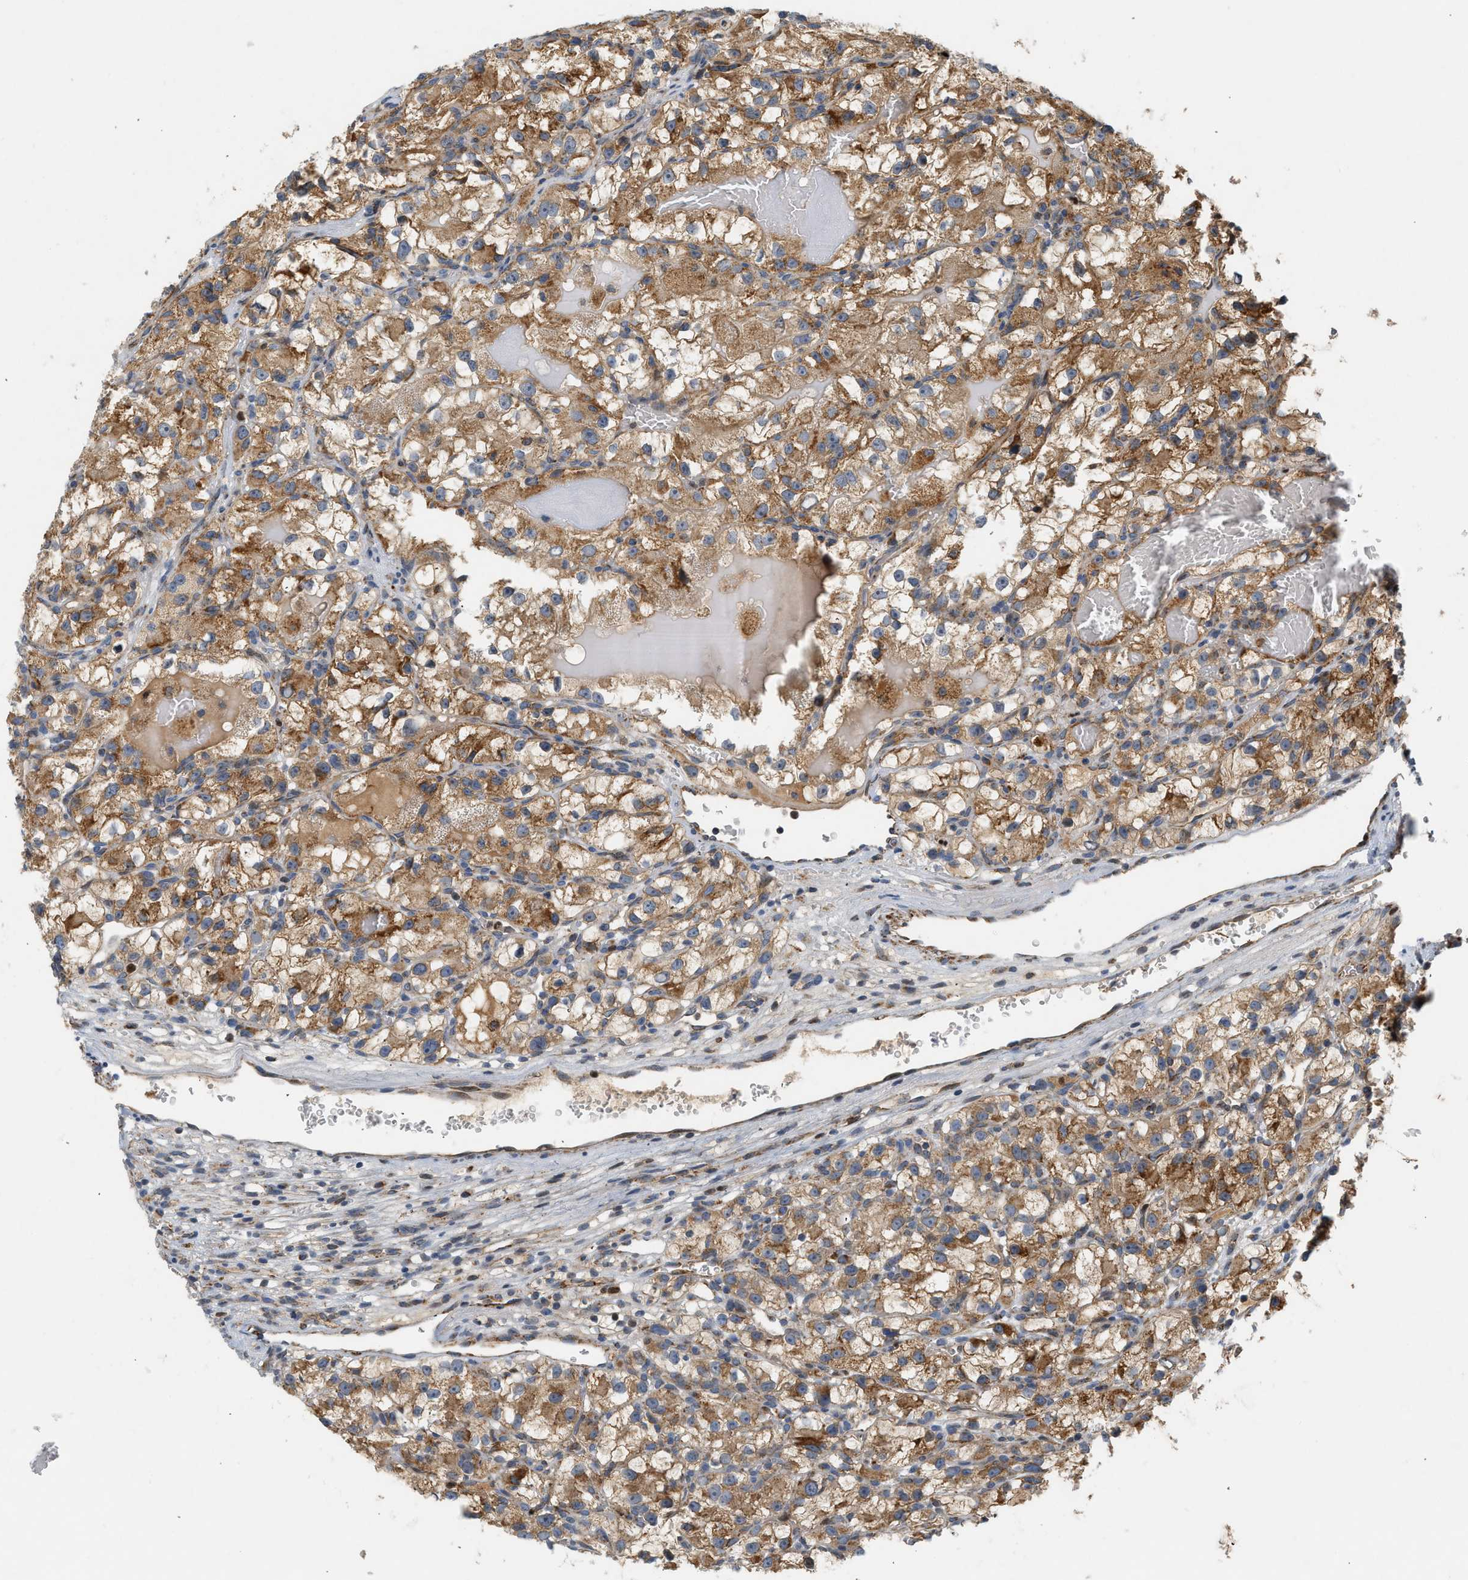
{"staining": {"intensity": "moderate", "quantity": ">75%", "location": "cytoplasmic/membranous"}, "tissue": "renal cancer", "cell_type": "Tumor cells", "image_type": "cancer", "snomed": [{"axis": "morphology", "description": "Adenocarcinoma, NOS"}, {"axis": "topography", "description": "Kidney"}], "caption": "Human renal cancer stained with a brown dye demonstrates moderate cytoplasmic/membranous positive expression in about >75% of tumor cells.", "gene": "MCU", "patient": {"sex": "female", "age": 57}}